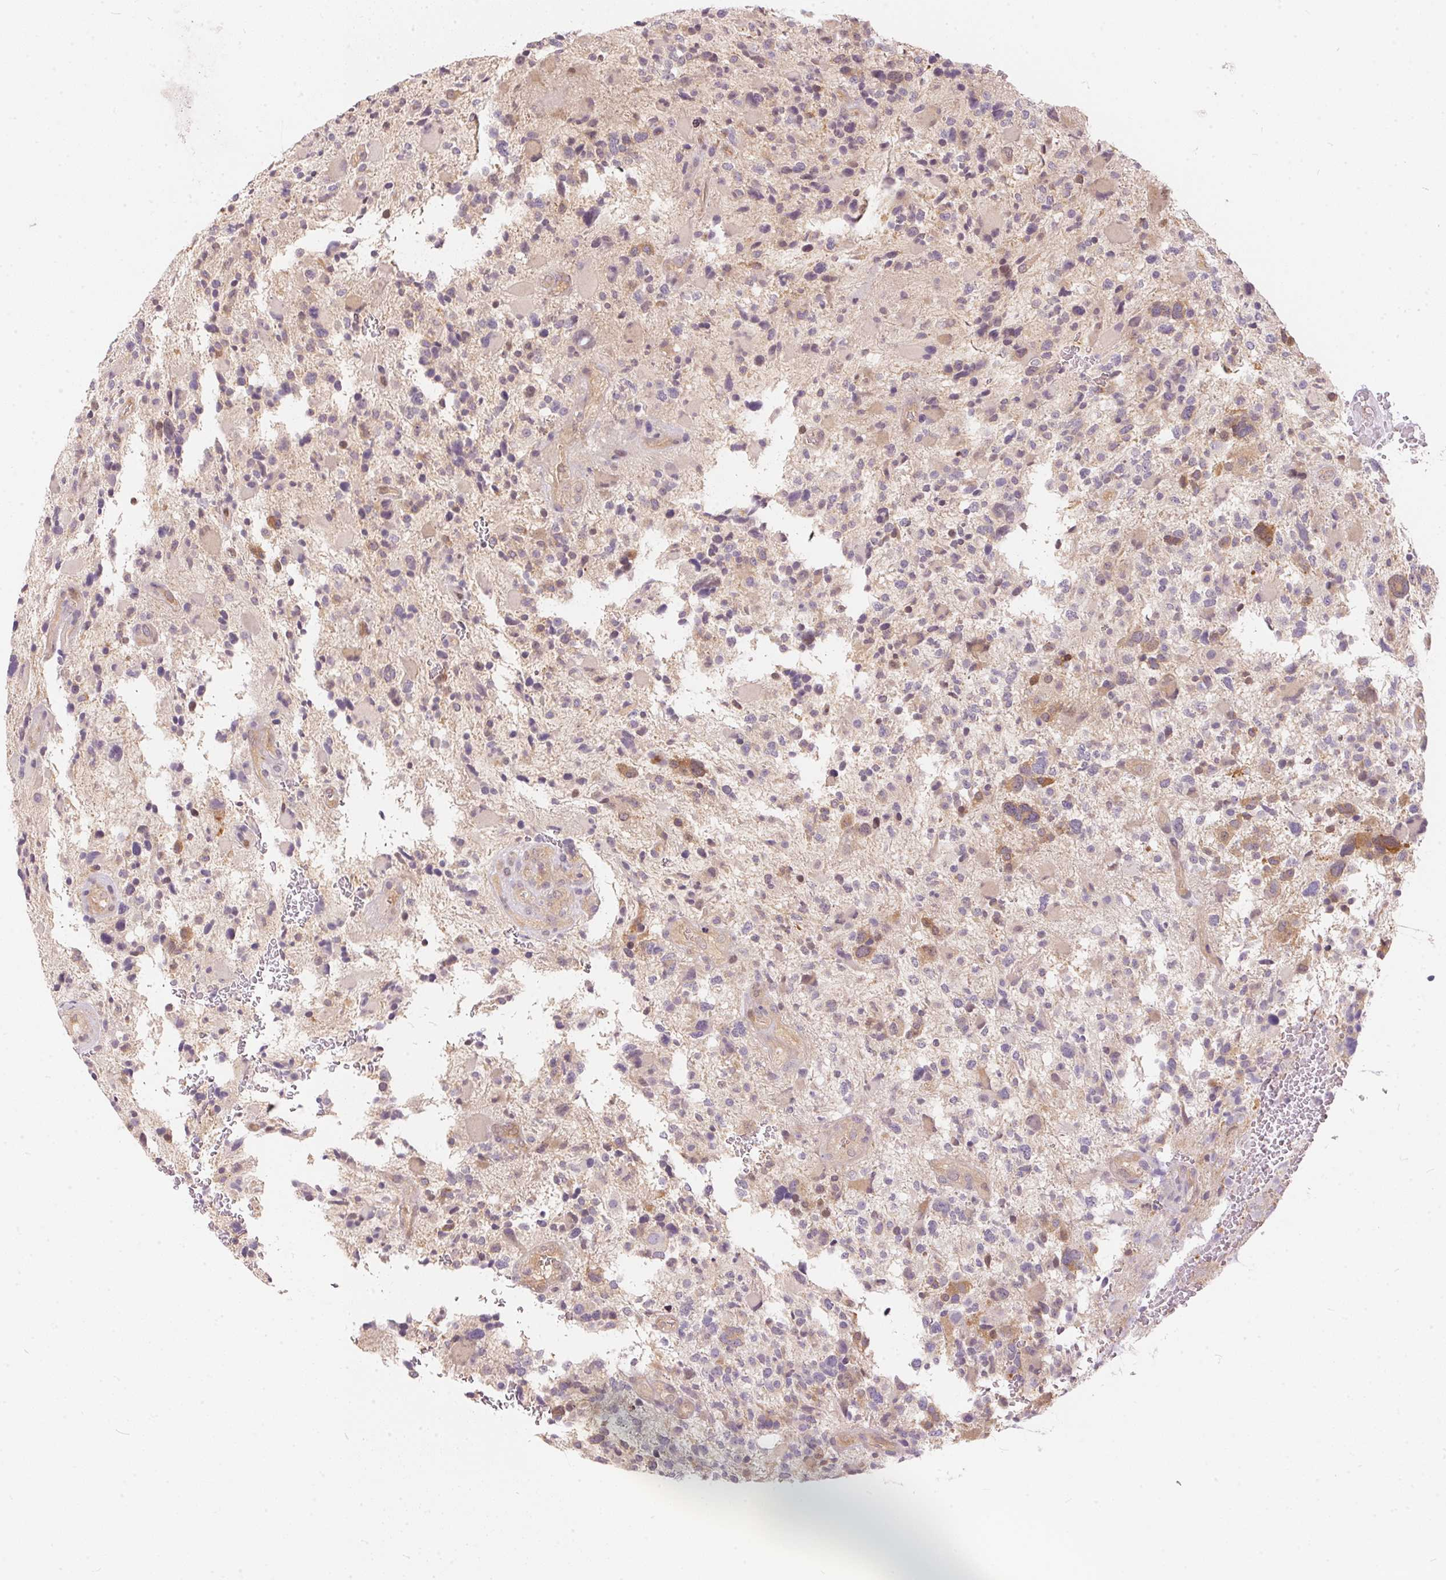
{"staining": {"intensity": "moderate", "quantity": "<25%", "location": "cytoplasmic/membranous"}, "tissue": "glioma", "cell_type": "Tumor cells", "image_type": "cancer", "snomed": [{"axis": "morphology", "description": "Glioma, malignant, High grade"}, {"axis": "topography", "description": "Brain"}], "caption": "A brown stain highlights moderate cytoplasmic/membranous expression of a protein in human glioma tumor cells. (IHC, brightfield microscopy, high magnification).", "gene": "BLMH", "patient": {"sex": "female", "age": 71}}